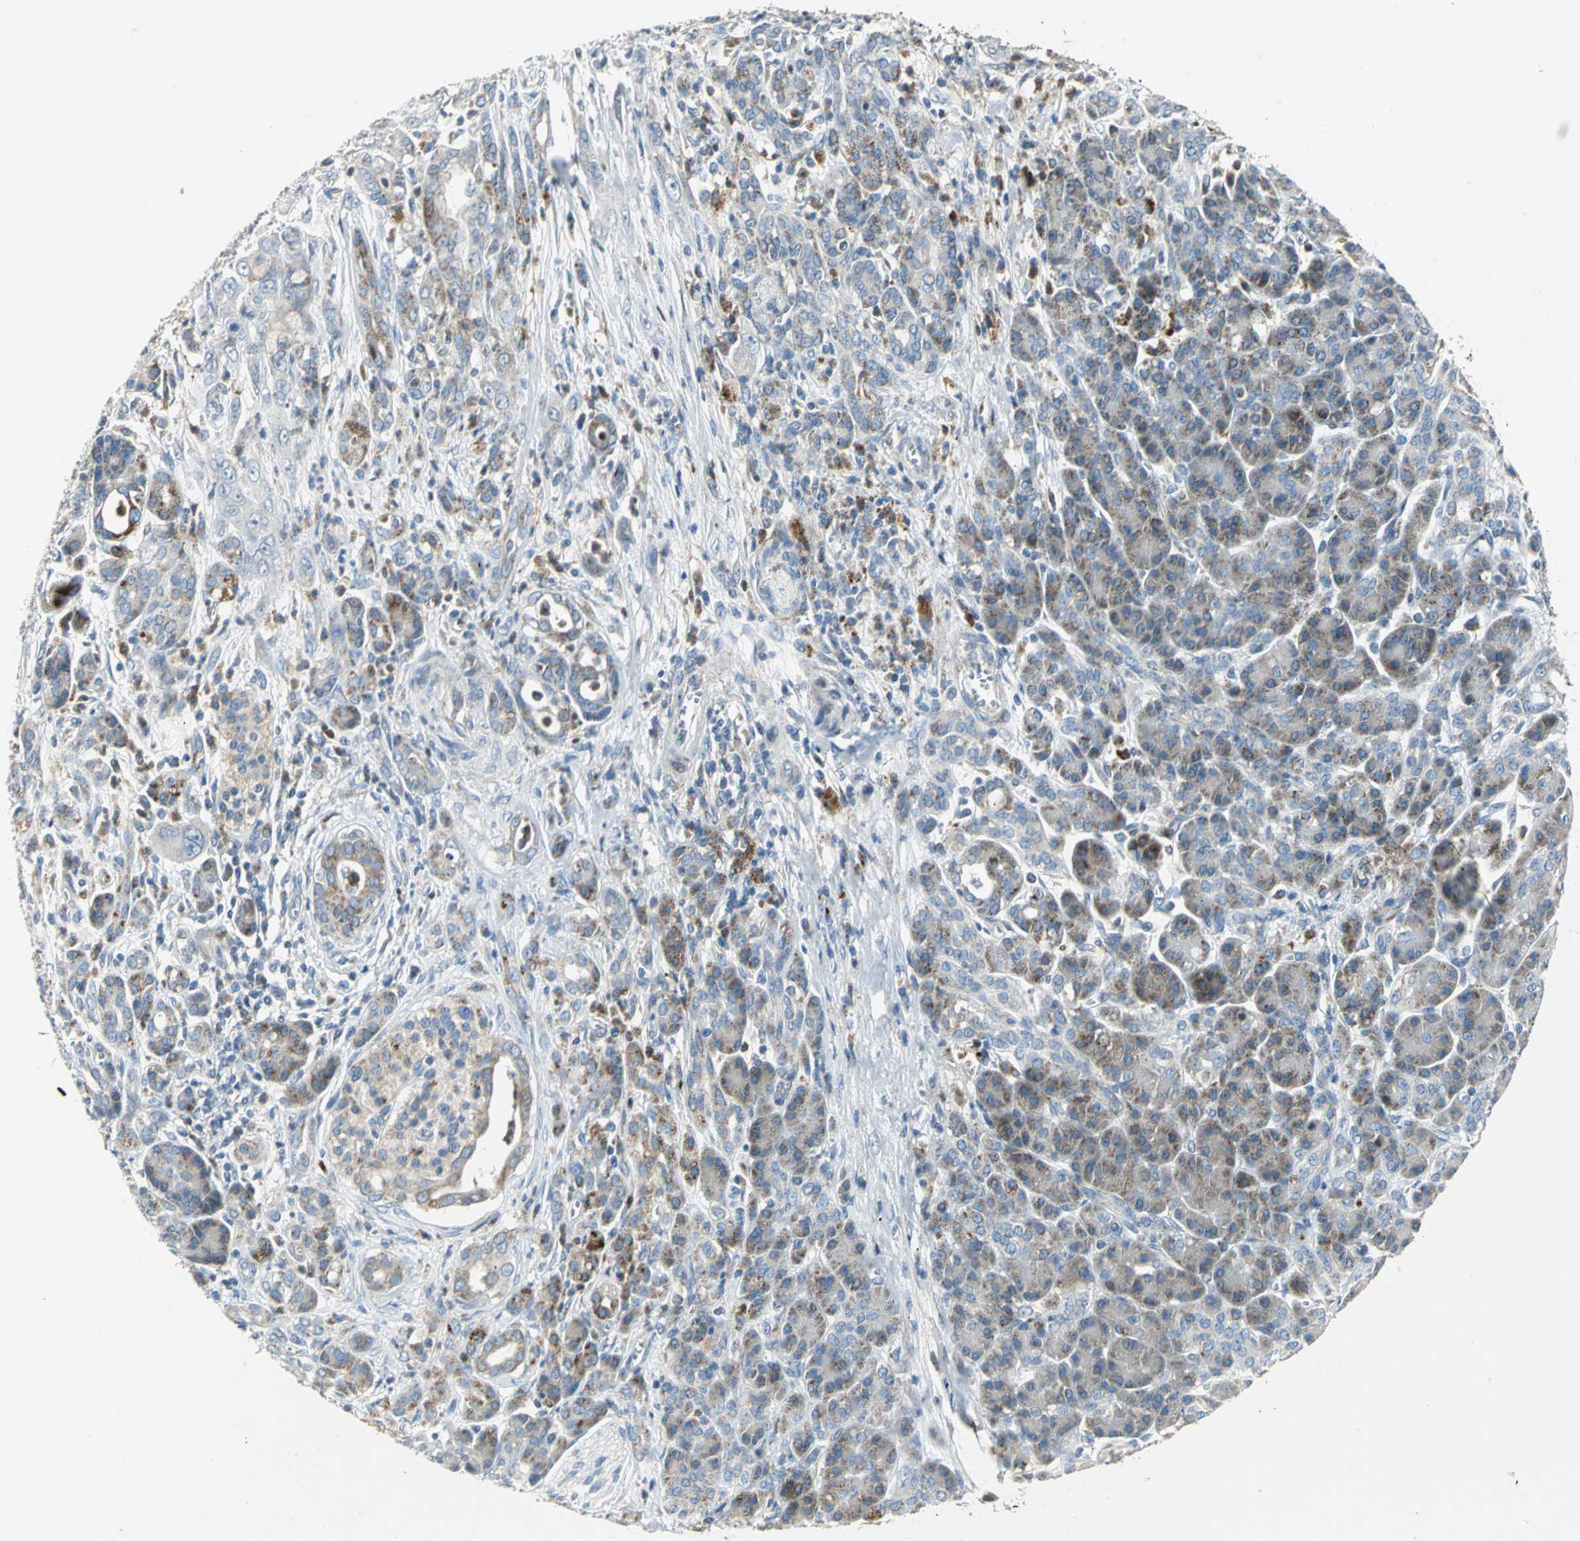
{"staining": {"intensity": "weak", "quantity": "25%-75%", "location": "cytoplasmic/membranous"}, "tissue": "pancreatic cancer", "cell_type": "Tumor cells", "image_type": "cancer", "snomed": [{"axis": "morphology", "description": "Adenocarcinoma, NOS"}, {"axis": "topography", "description": "Pancreas"}], "caption": "Approximately 25%-75% of tumor cells in human pancreatic adenocarcinoma reveal weak cytoplasmic/membranous protein staining as visualized by brown immunohistochemical staining.", "gene": "SPPL2B", "patient": {"sex": "male", "age": 59}}